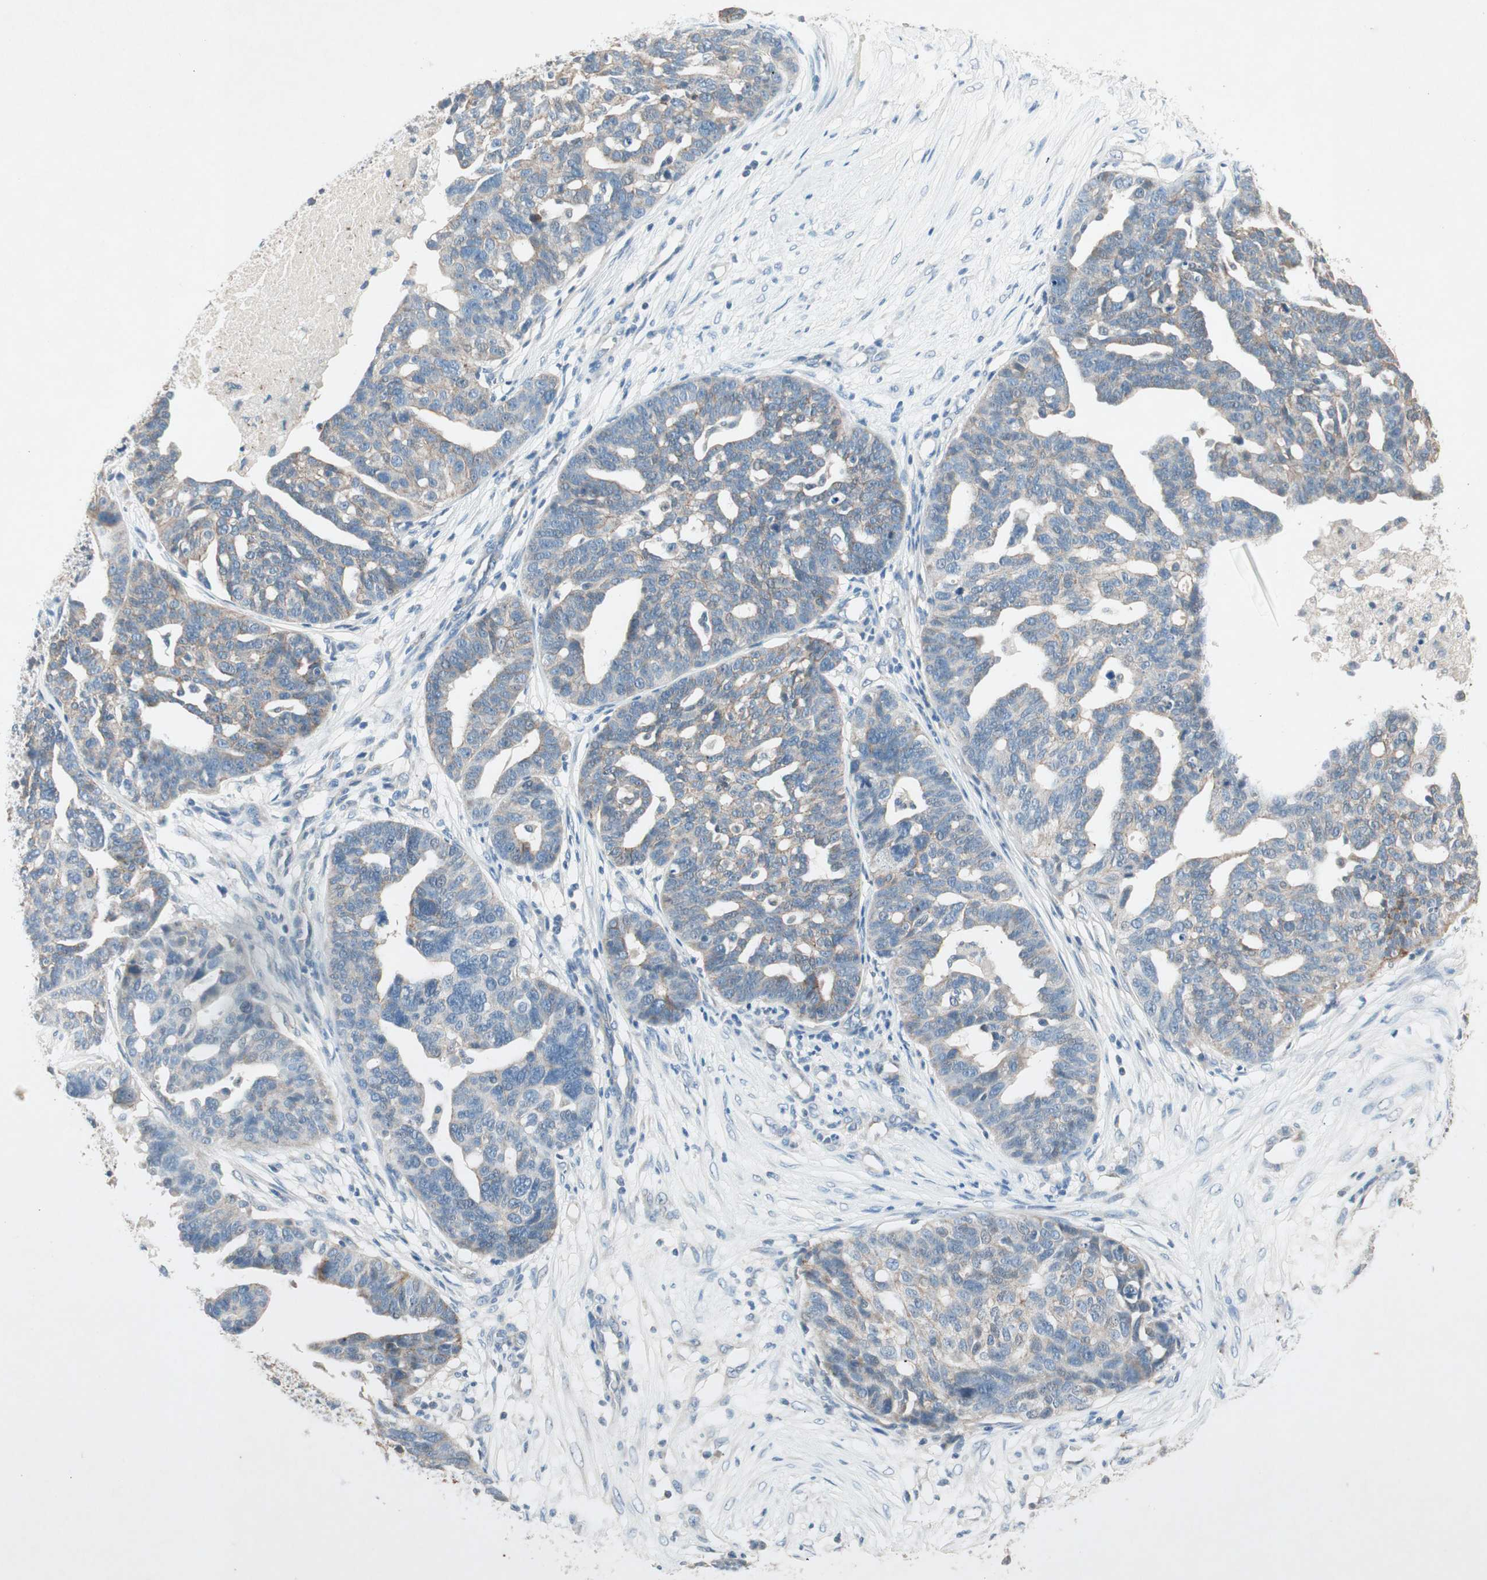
{"staining": {"intensity": "weak", "quantity": "25%-75%", "location": "cytoplasmic/membranous"}, "tissue": "ovarian cancer", "cell_type": "Tumor cells", "image_type": "cancer", "snomed": [{"axis": "morphology", "description": "Cystadenocarcinoma, serous, NOS"}, {"axis": "topography", "description": "Ovary"}], "caption": "Immunohistochemical staining of ovarian cancer demonstrates low levels of weak cytoplasmic/membranous protein expression in about 25%-75% of tumor cells.", "gene": "NKAIN1", "patient": {"sex": "female", "age": 59}}